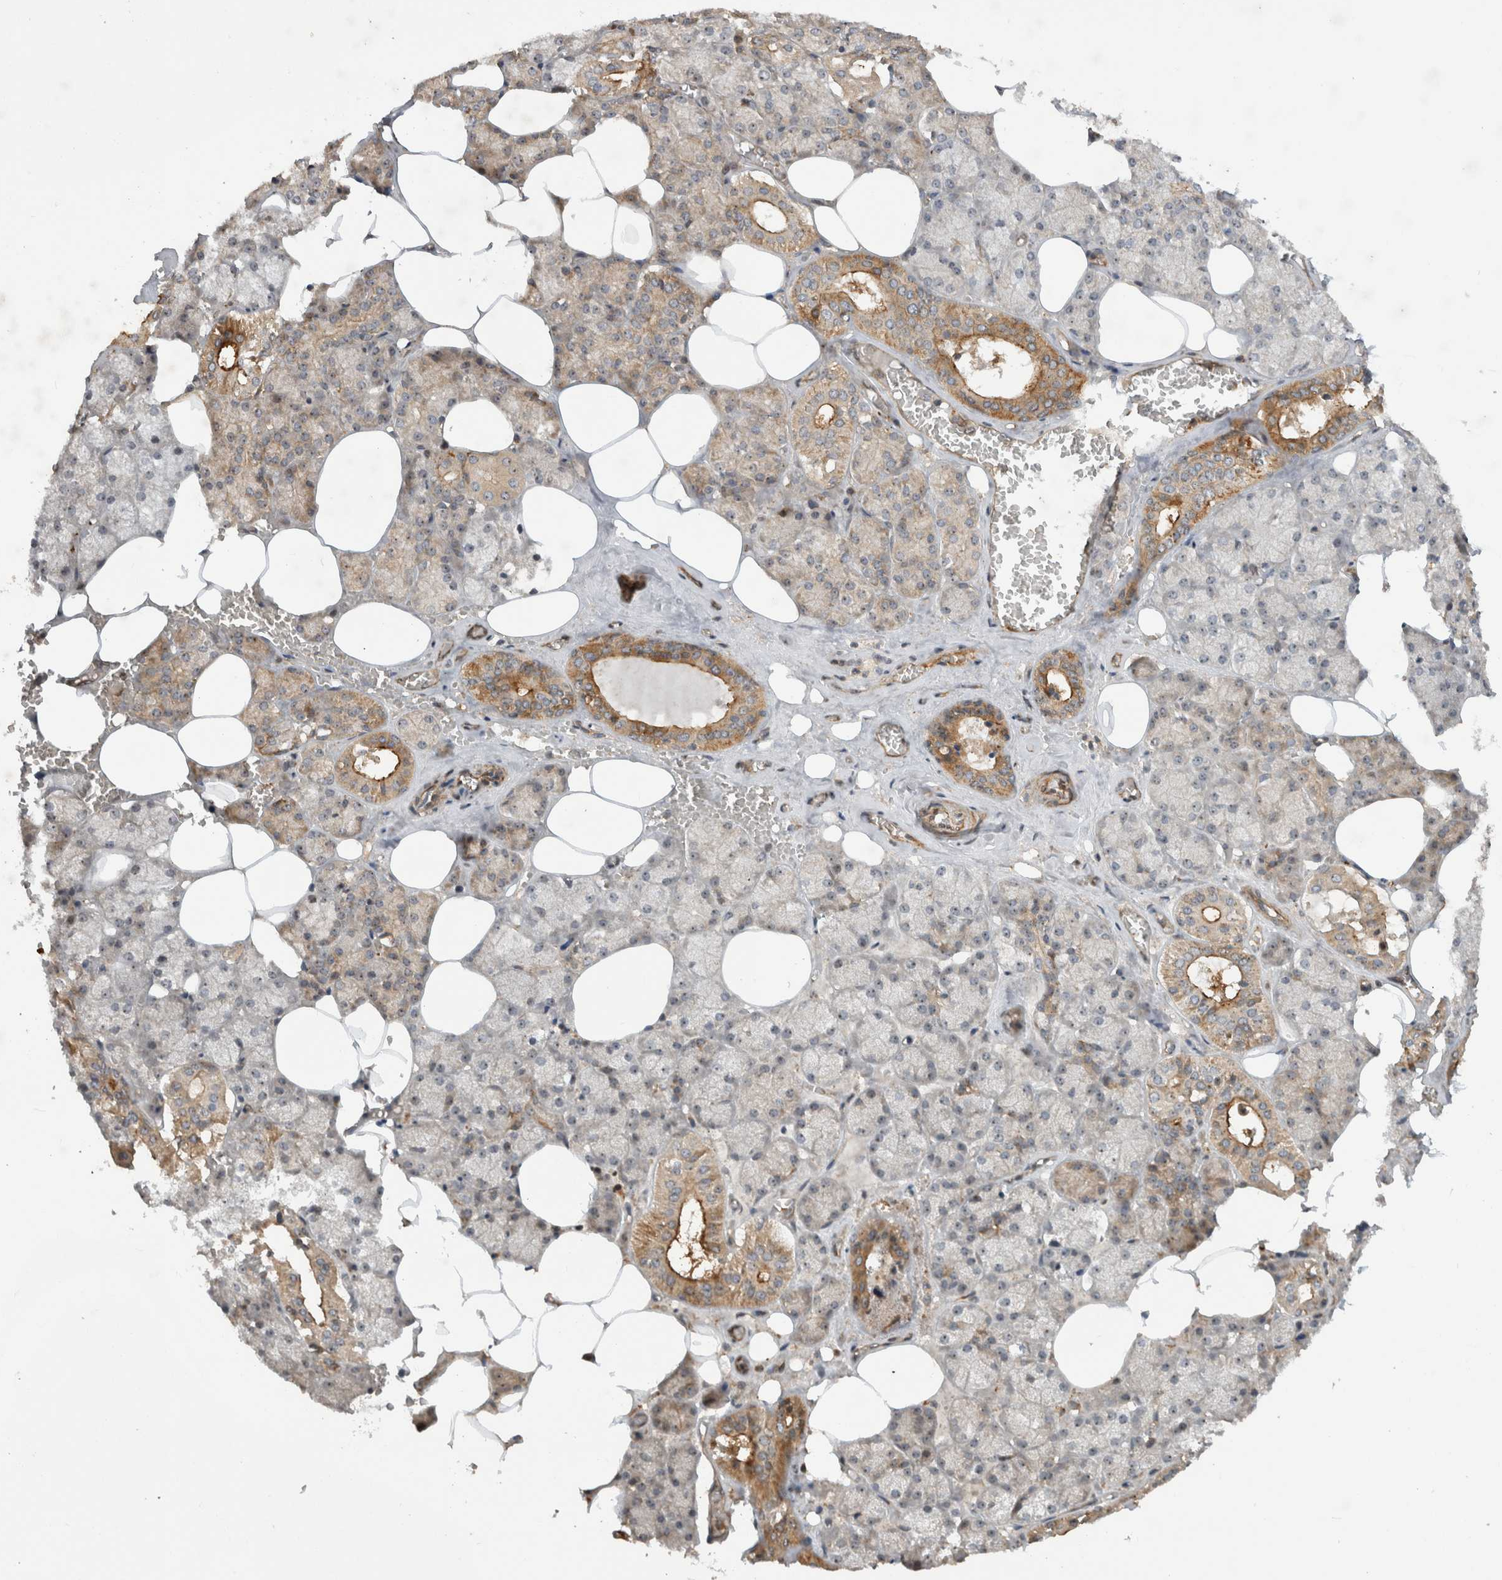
{"staining": {"intensity": "moderate", "quantity": "25%-75%", "location": "cytoplasmic/membranous,nuclear"}, "tissue": "salivary gland", "cell_type": "Glandular cells", "image_type": "normal", "snomed": [{"axis": "morphology", "description": "Normal tissue, NOS"}, {"axis": "topography", "description": "Salivary gland"}], "caption": "This micrograph exhibits immunohistochemistry (IHC) staining of unremarkable salivary gland, with medium moderate cytoplasmic/membranous,nuclear staining in approximately 25%-75% of glandular cells.", "gene": "WASF2", "patient": {"sex": "male", "age": 62}}